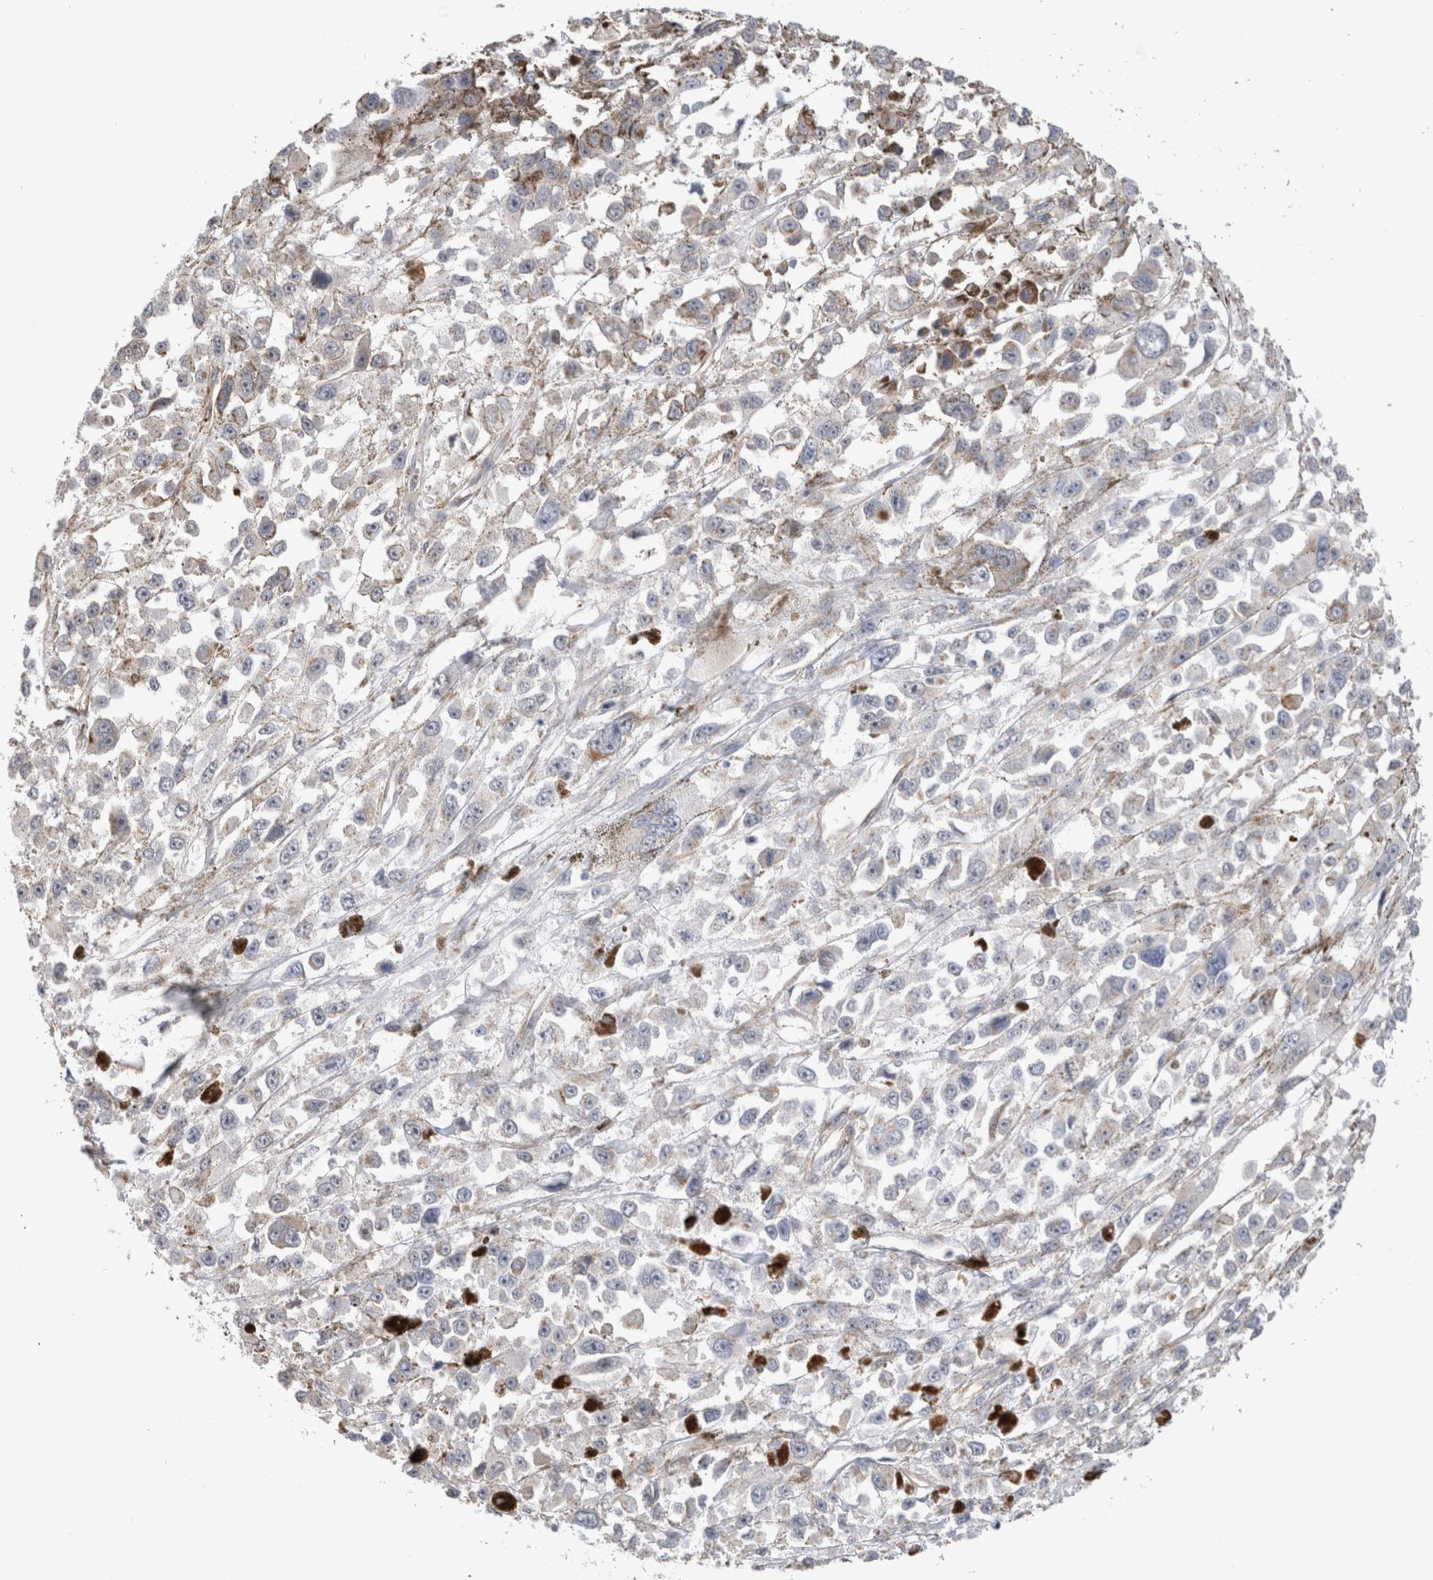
{"staining": {"intensity": "weak", "quantity": "<25%", "location": "cytoplasmic/membranous"}, "tissue": "melanoma", "cell_type": "Tumor cells", "image_type": "cancer", "snomed": [{"axis": "morphology", "description": "Malignant melanoma, Metastatic site"}, {"axis": "topography", "description": "Lymph node"}], "caption": "DAB (3,3'-diaminobenzidine) immunohistochemical staining of malignant melanoma (metastatic site) shows no significant staining in tumor cells.", "gene": "CAAP1", "patient": {"sex": "male", "age": 59}}